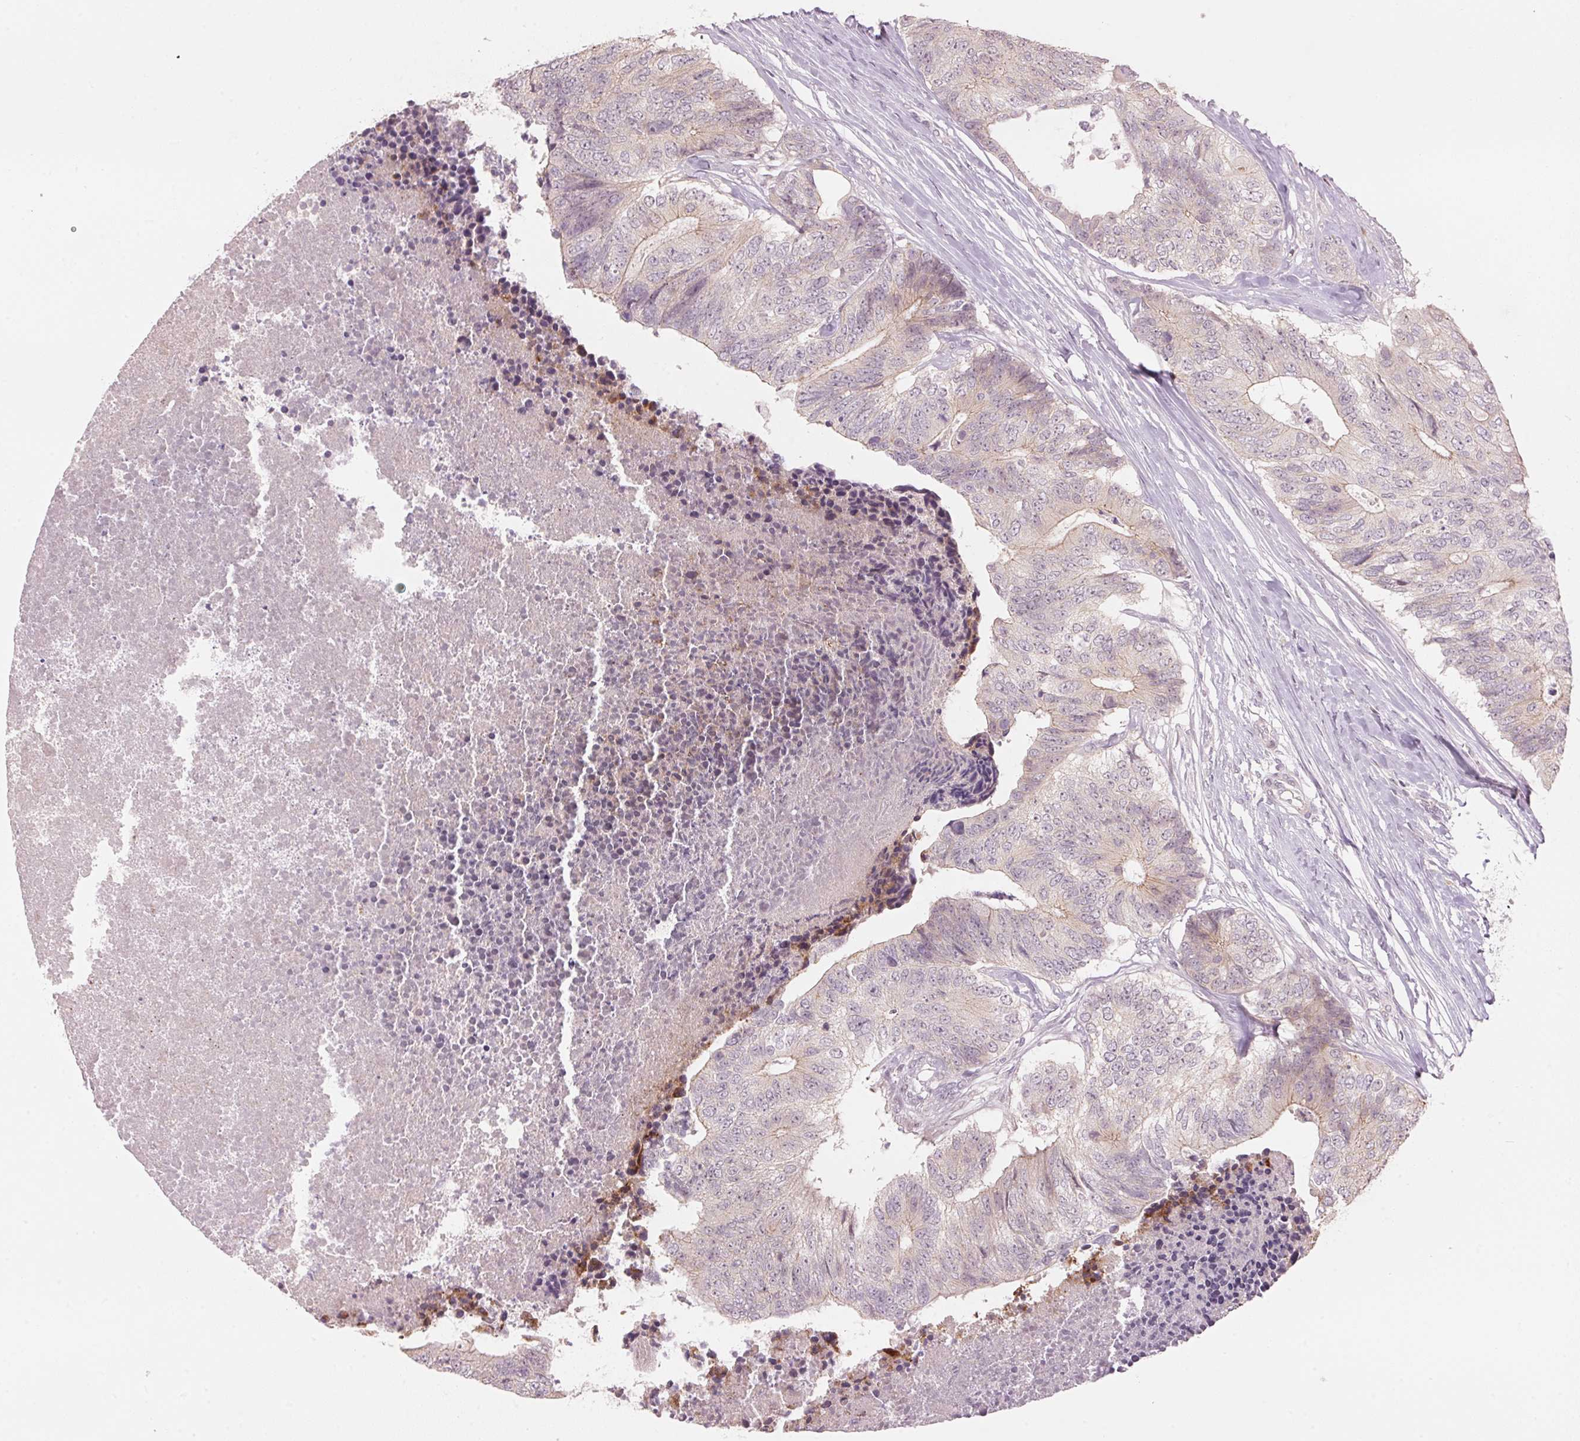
{"staining": {"intensity": "weak", "quantity": "25%-75%", "location": "cytoplasmic/membranous"}, "tissue": "colorectal cancer", "cell_type": "Tumor cells", "image_type": "cancer", "snomed": [{"axis": "morphology", "description": "Adenocarcinoma, NOS"}, {"axis": "topography", "description": "Colon"}], "caption": "Immunohistochemistry (IHC) (DAB) staining of human colorectal cancer demonstrates weak cytoplasmic/membranous protein expression in about 25%-75% of tumor cells. The staining was performed using DAB to visualize the protein expression in brown, while the nuclei were stained in blue with hematoxylin (Magnification: 20x).", "gene": "TMED6", "patient": {"sex": "female", "age": 67}}